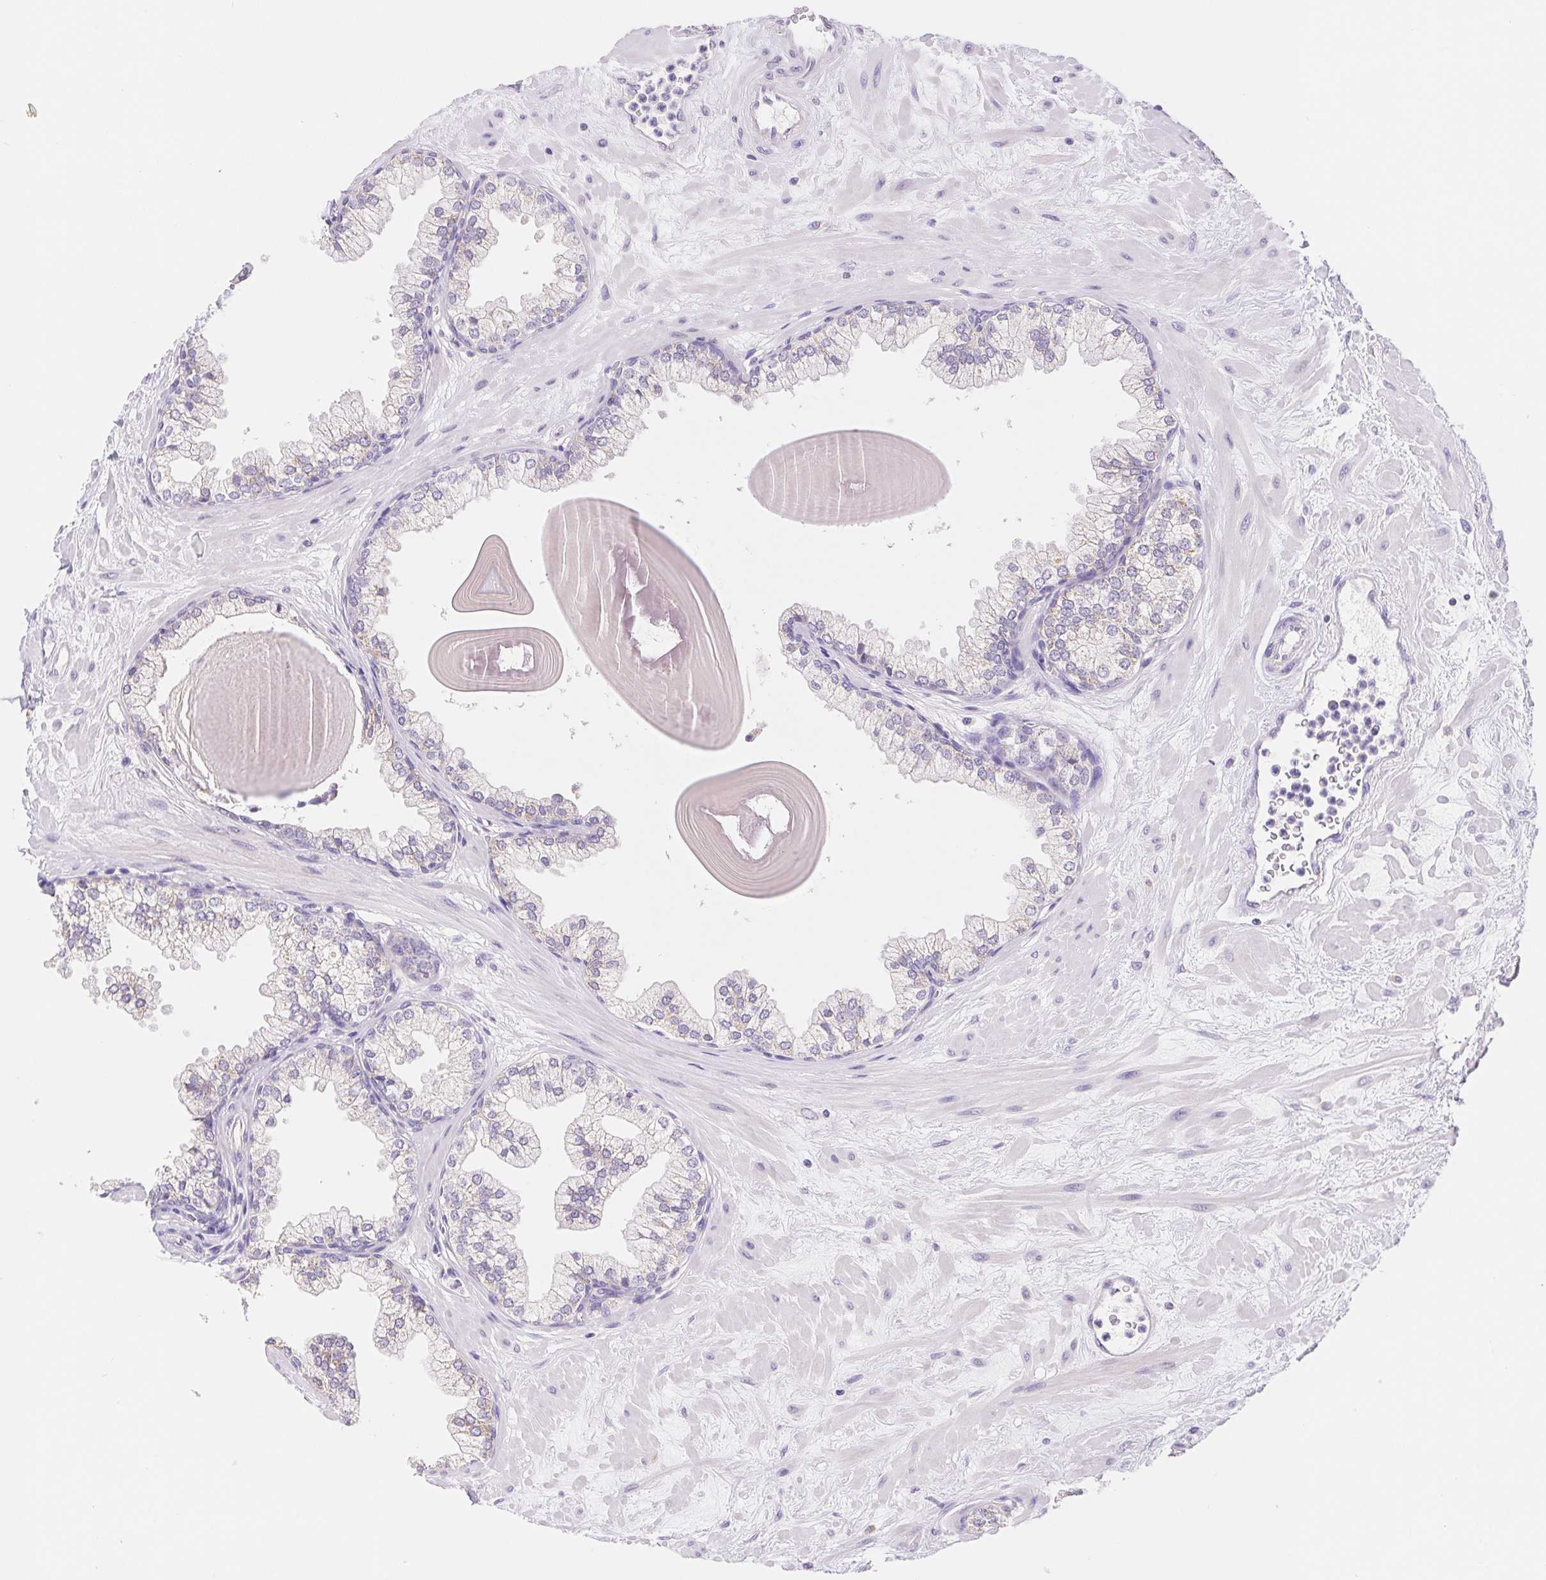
{"staining": {"intensity": "negative", "quantity": "none", "location": "none"}, "tissue": "prostate", "cell_type": "Glandular cells", "image_type": "normal", "snomed": [{"axis": "morphology", "description": "Normal tissue, NOS"}, {"axis": "topography", "description": "Prostate"}, {"axis": "topography", "description": "Peripheral nerve tissue"}], "caption": "An immunohistochemistry histopathology image of unremarkable prostate is shown. There is no staining in glandular cells of prostate. (Brightfield microscopy of DAB immunohistochemistry (IHC) at high magnification).", "gene": "FKBP6", "patient": {"sex": "male", "age": 61}}